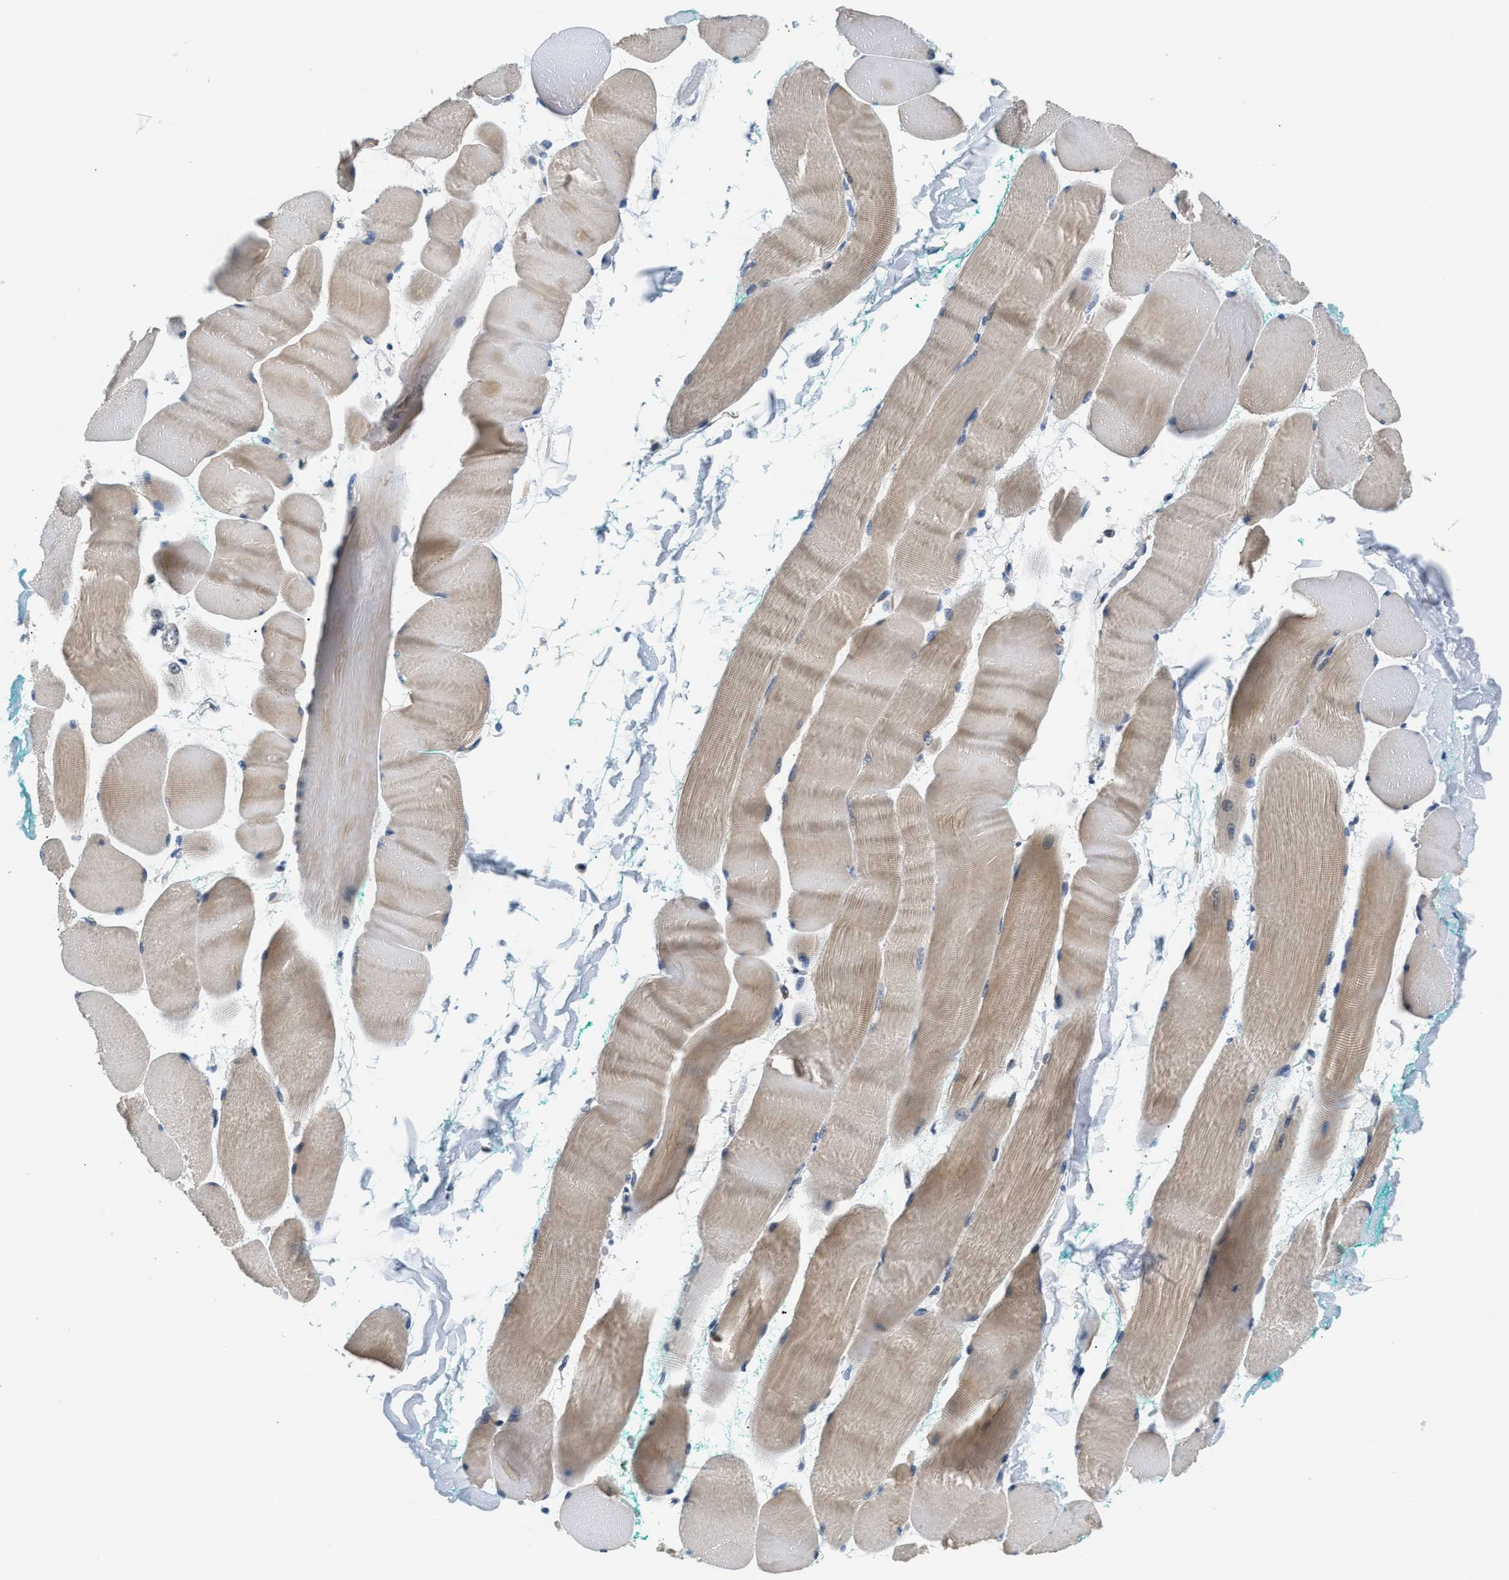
{"staining": {"intensity": "weak", "quantity": ">75%", "location": "cytoplasmic/membranous"}, "tissue": "skeletal muscle", "cell_type": "Myocytes", "image_type": "normal", "snomed": [{"axis": "morphology", "description": "Normal tissue, NOS"}, {"axis": "morphology", "description": "Squamous cell carcinoma, NOS"}, {"axis": "topography", "description": "Skeletal muscle"}], "caption": "The histopathology image demonstrates a brown stain indicating the presence of a protein in the cytoplasmic/membranous of myocytes in skeletal muscle.", "gene": "CLGN", "patient": {"sex": "male", "age": 51}}